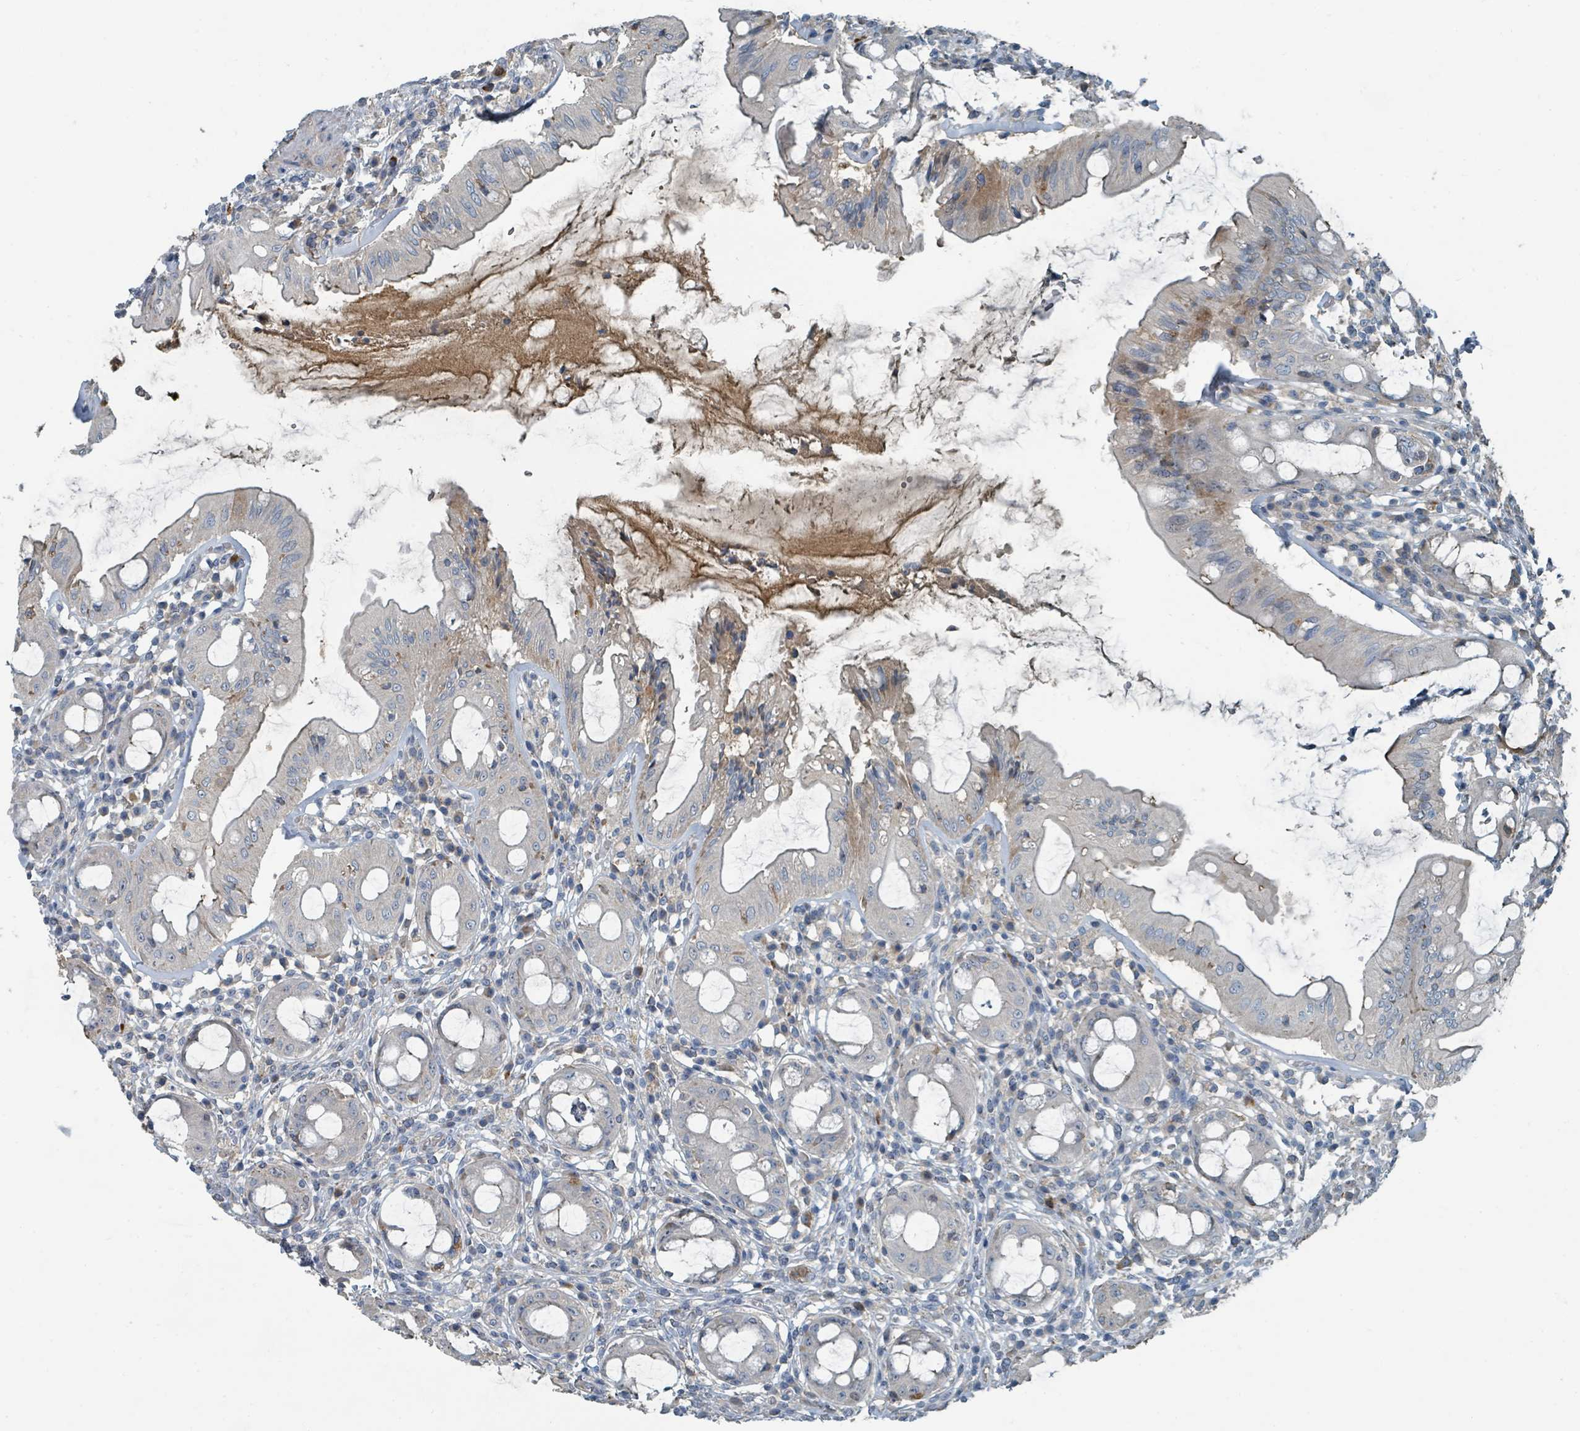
{"staining": {"intensity": "strong", "quantity": "<25%", "location": "cytoplasmic/membranous"}, "tissue": "rectum", "cell_type": "Glandular cells", "image_type": "normal", "snomed": [{"axis": "morphology", "description": "Normal tissue, NOS"}, {"axis": "topography", "description": "Rectum"}], "caption": "This image reveals normal rectum stained with immunohistochemistry (IHC) to label a protein in brown. The cytoplasmic/membranous of glandular cells show strong positivity for the protein. Nuclei are counter-stained blue.", "gene": "SLC44A5", "patient": {"sex": "female", "age": 57}}